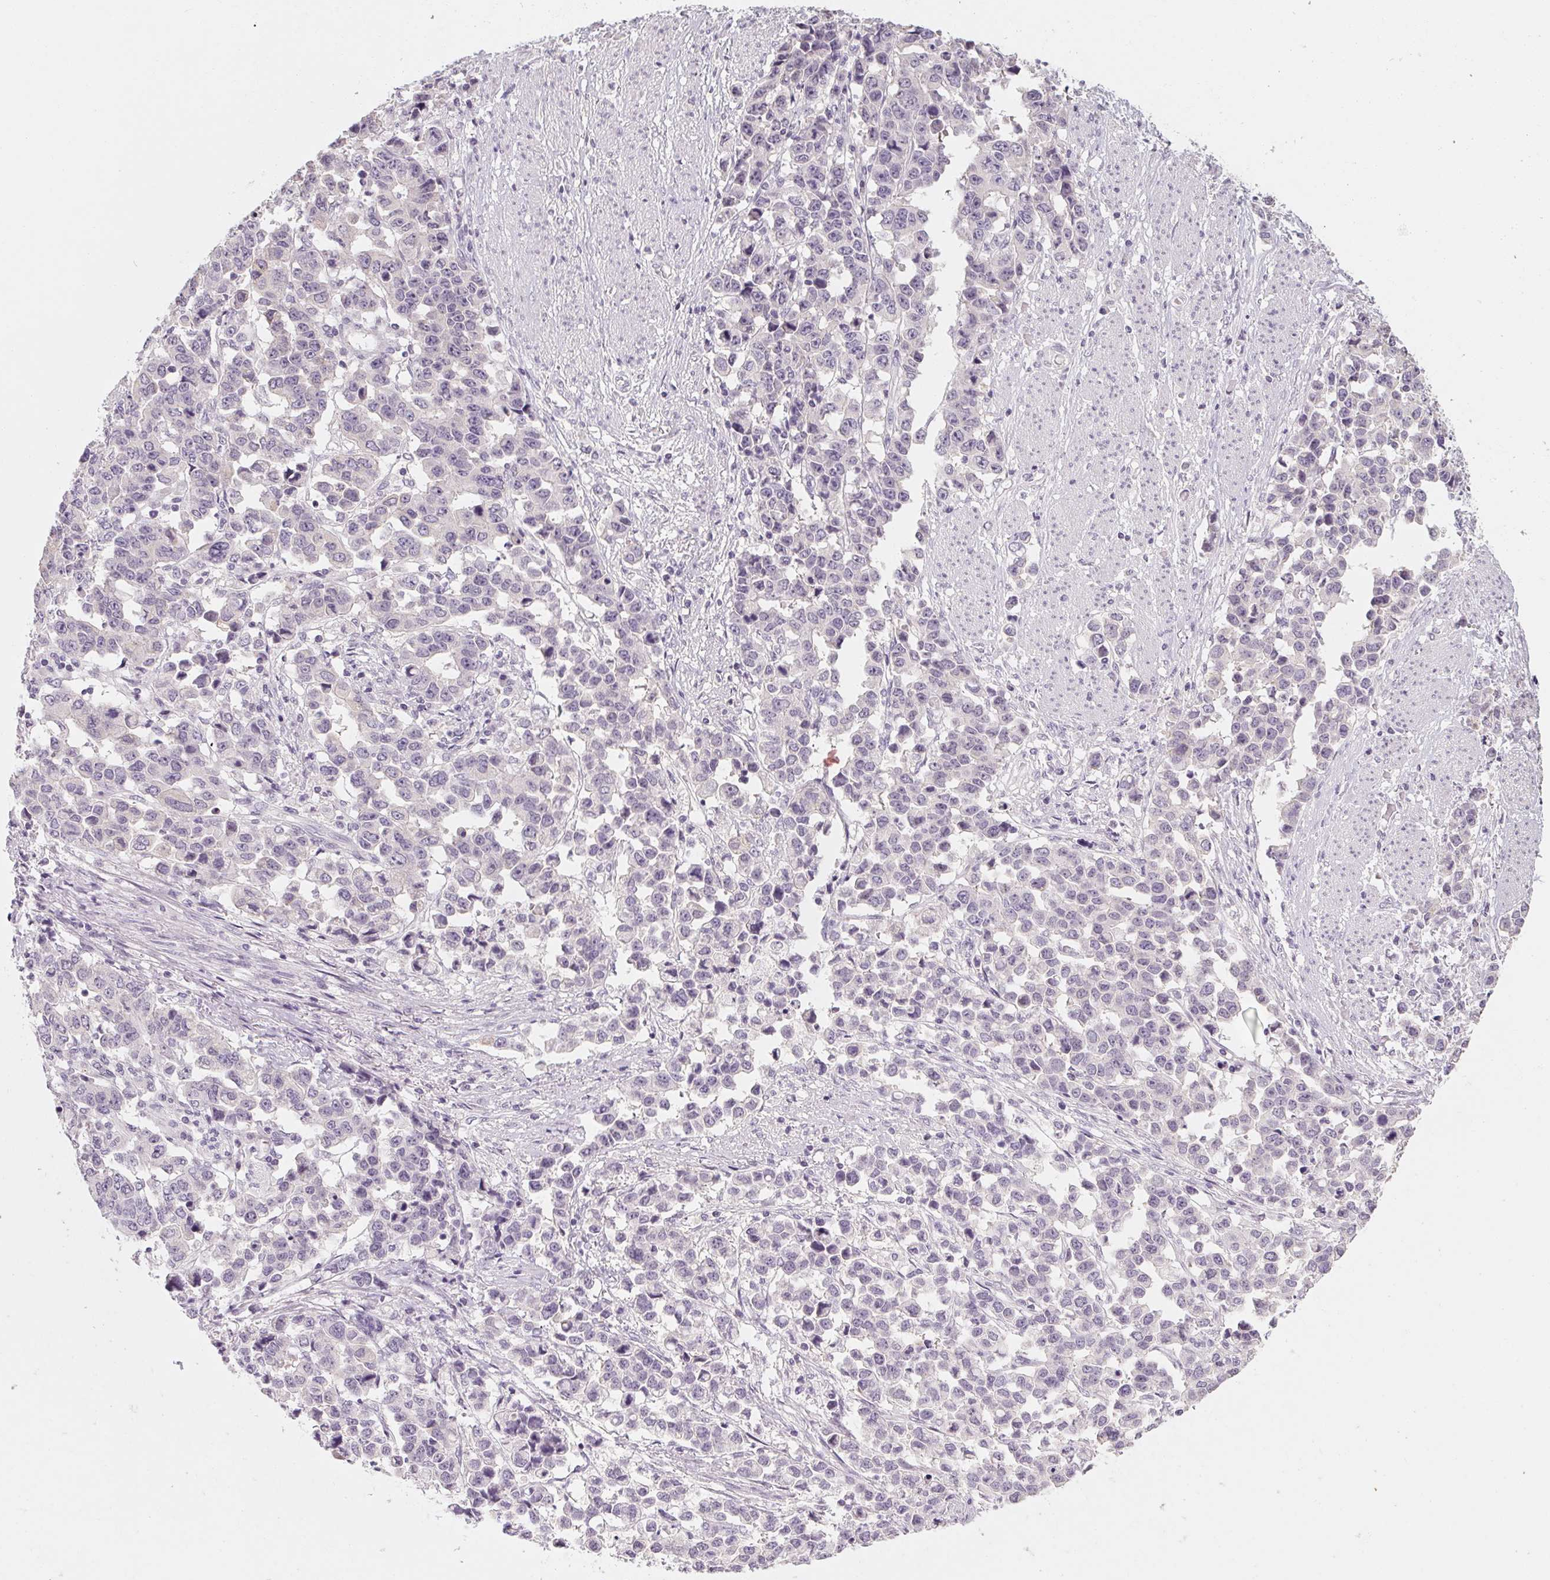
{"staining": {"intensity": "negative", "quantity": "none", "location": "none"}, "tissue": "stomach cancer", "cell_type": "Tumor cells", "image_type": "cancer", "snomed": [{"axis": "morphology", "description": "Adenocarcinoma, NOS"}, {"axis": "topography", "description": "Stomach, upper"}], "caption": "Immunohistochemistry histopathology image of stomach adenocarcinoma stained for a protein (brown), which exhibits no staining in tumor cells.", "gene": "CAPZA3", "patient": {"sex": "male", "age": 69}}